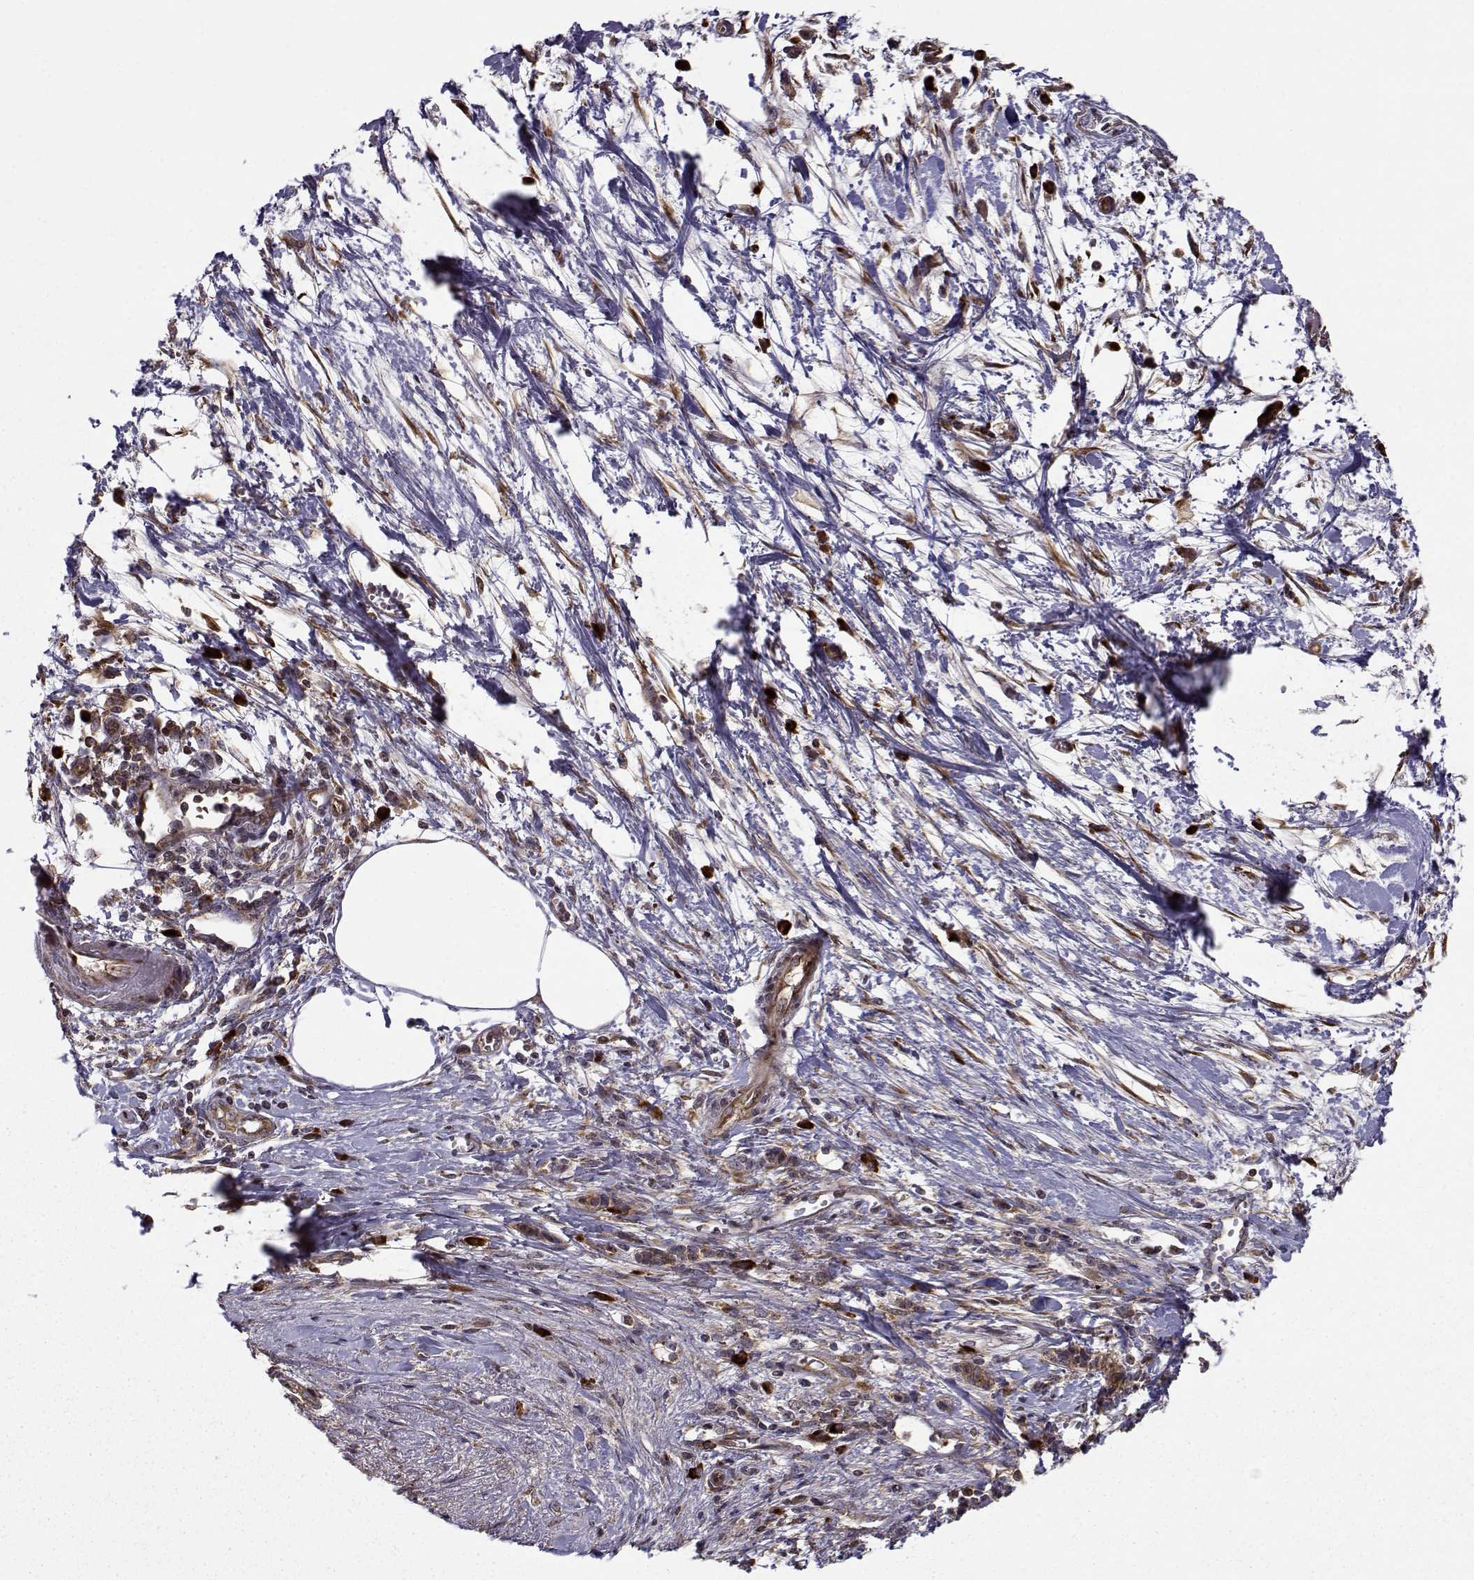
{"staining": {"intensity": "strong", "quantity": ">75%", "location": "cytoplasmic/membranous"}, "tissue": "pancreatic cancer", "cell_type": "Tumor cells", "image_type": "cancer", "snomed": [{"axis": "morphology", "description": "Normal tissue, NOS"}, {"axis": "morphology", "description": "Adenocarcinoma, NOS"}, {"axis": "topography", "description": "Lymph node"}, {"axis": "topography", "description": "Pancreas"}], "caption": "A brown stain shows strong cytoplasmic/membranous expression of a protein in pancreatic adenocarcinoma tumor cells.", "gene": "RPL31", "patient": {"sex": "female", "age": 58}}